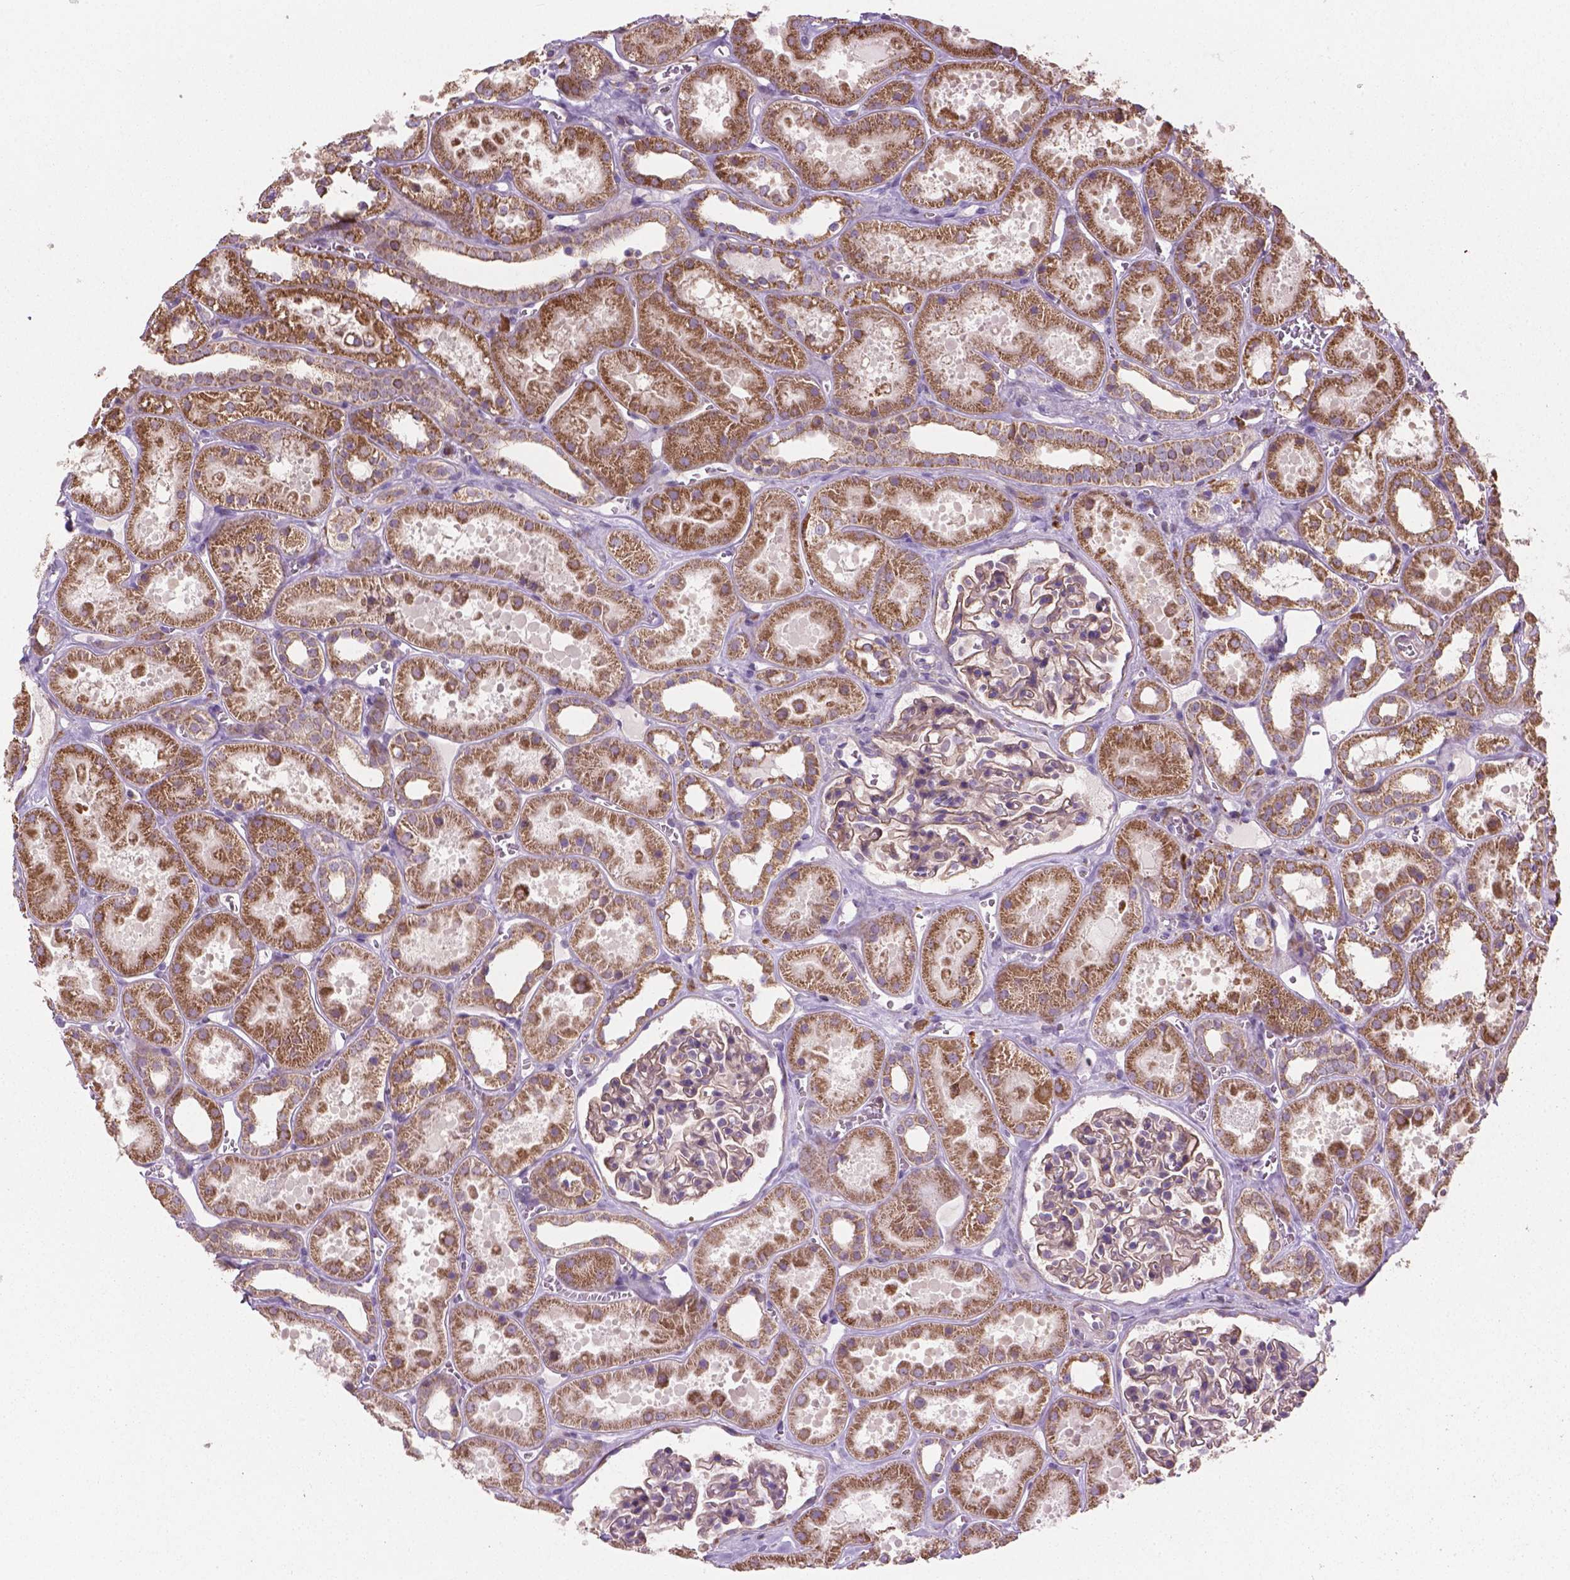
{"staining": {"intensity": "negative", "quantity": "none", "location": "none"}, "tissue": "kidney", "cell_type": "Cells in glomeruli", "image_type": "normal", "snomed": [{"axis": "morphology", "description": "Normal tissue, NOS"}, {"axis": "topography", "description": "Kidney"}], "caption": "Histopathology image shows no protein positivity in cells in glomeruli of benign kidney. (Brightfield microscopy of DAB immunohistochemistry at high magnification).", "gene": "TCAF1", "patient": {"sex": "female", "age": 41}}